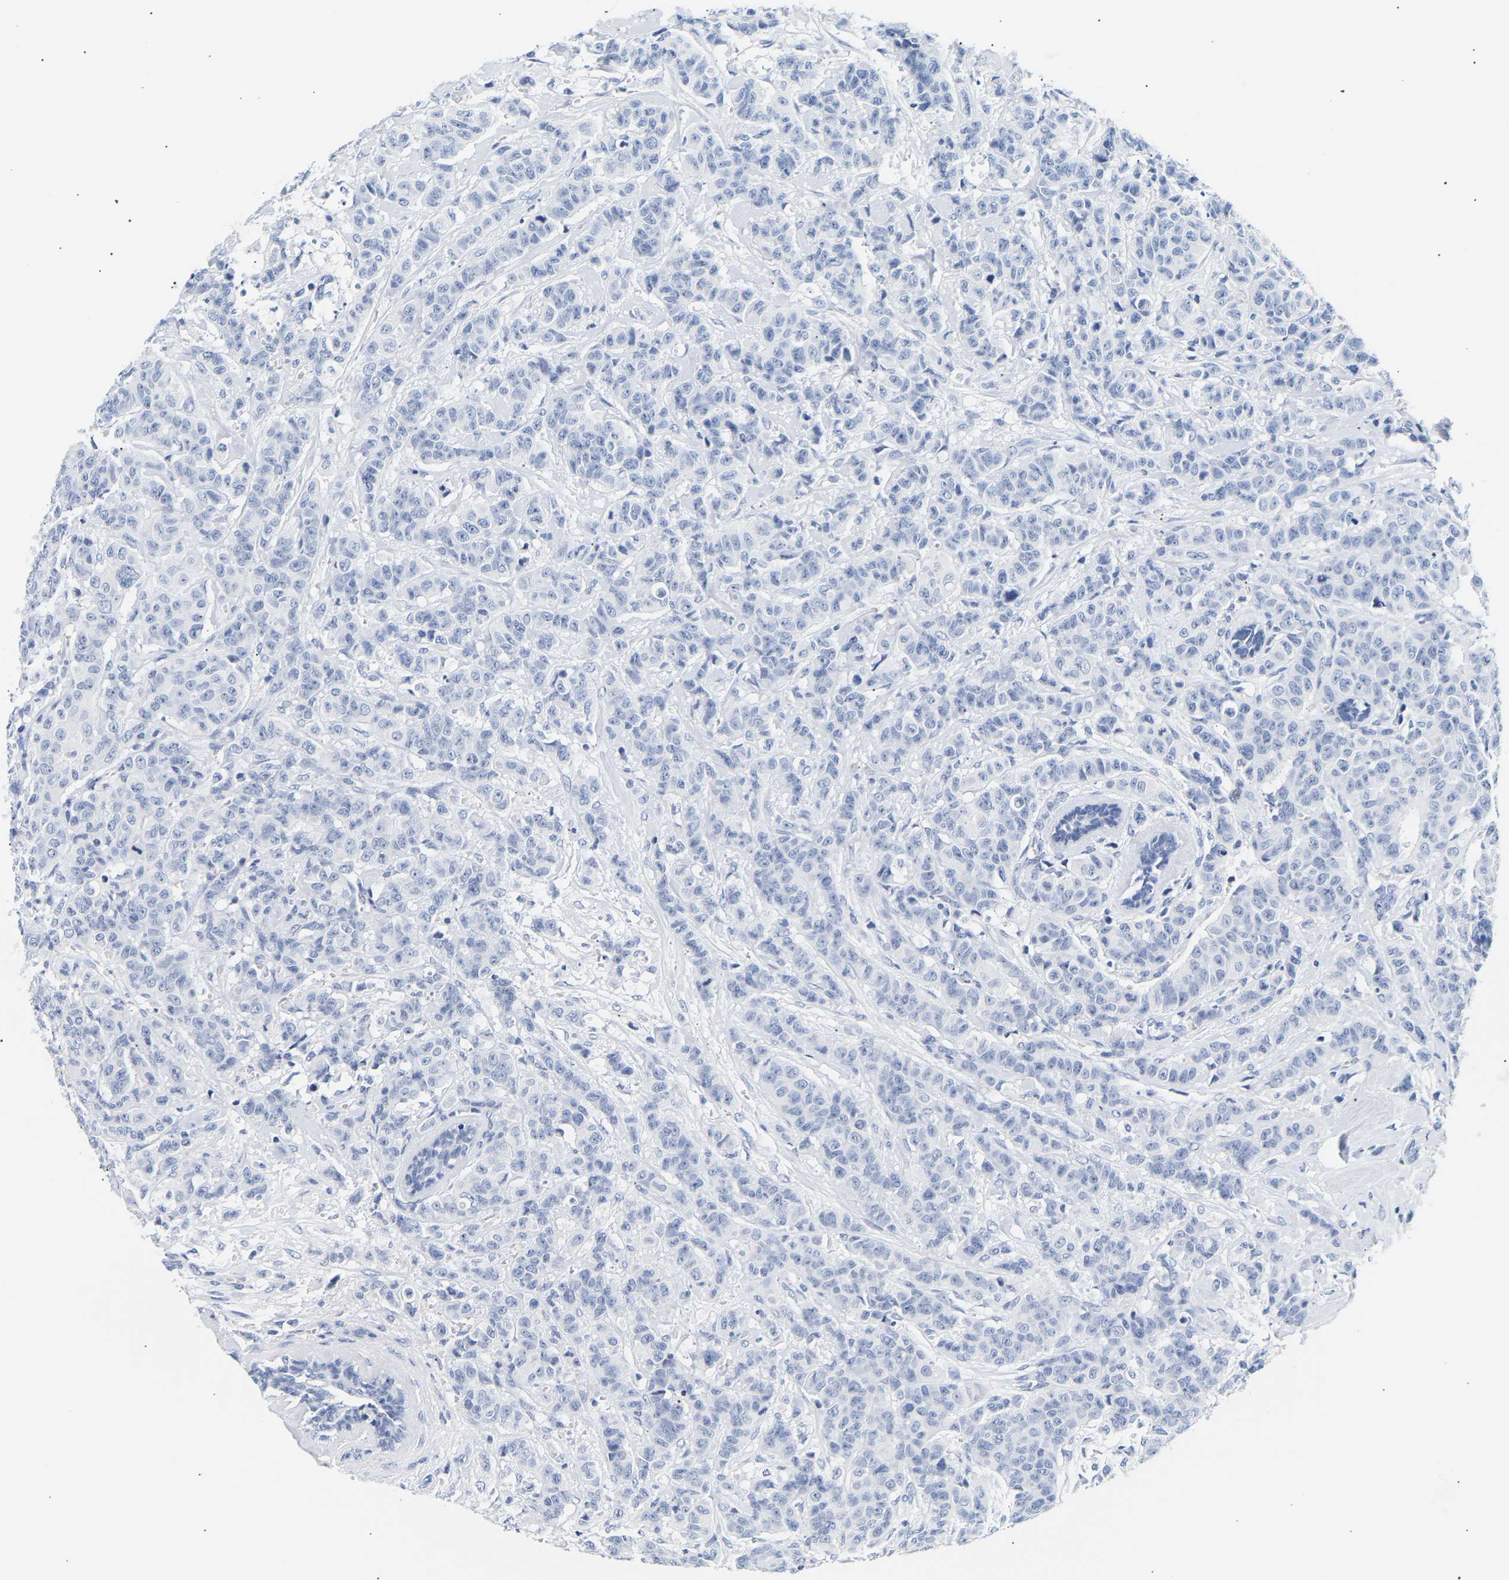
{"staining": {"intensity": "negative", "quantity": "none", "location": "none"}, "tissue": "breast cancer", "cell_type": "Tumor cells", "image_type": "cancer", "snomed": [{"axis": "morphology", "description": "Normal tissue, NOS"}, {"axis": "morphology", "description": "Duct carcinoma"}, {"axis": "topography", "description": "Breast"}], "caption": "DAB immunohistochemical staining of human invasive ductal carcinoma (breast) displays no significant positivity in tumor cells. Nuclei are stained in blue.", "gene": "SPINK2", "patient": {"sex": "female", "age": 40}}